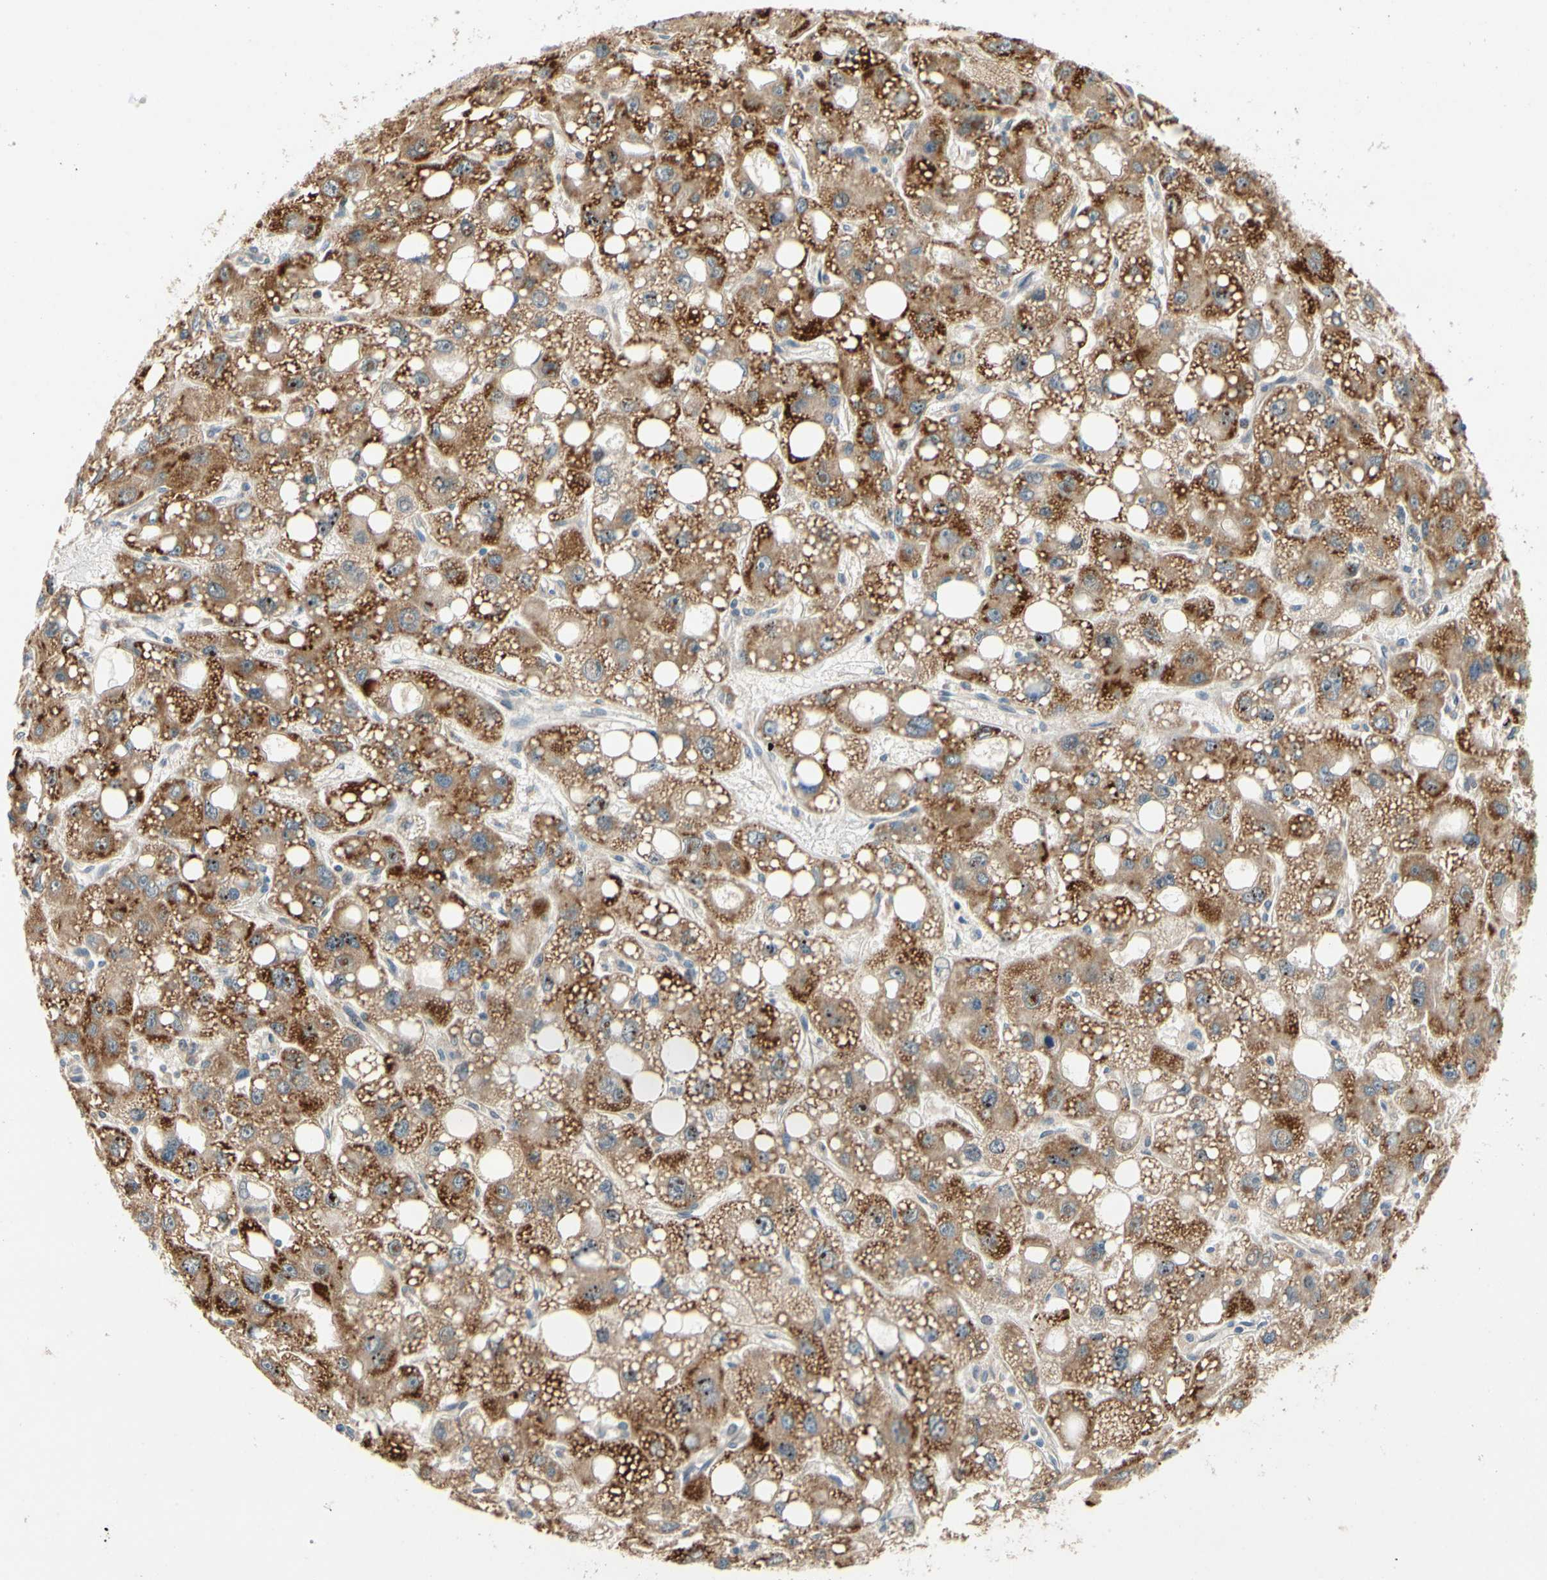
{"staining": {"intensity": "strong", "quantity": ">75%", "location": "cytoplasmic/membranous"}, "tissue": "liver cancer", "cell_type": "Tumor cells", "image_type": "cancer", "snomed": [{"axis": "morphology", "description": "Carcinoma, Hepatocellular, NOS"}, {"axis": "topography", "description": "Liver"}], "caption": "The photomicrograph shows a brown stain indicating the presence of a protein in the cytoplasmic/membranous of tumor cells in liver cancer (hepatocellular carcinoma). (DAB (3,3'-diaminobenzidine) IHC with brightfield microscopy, high magnification).", "gene": "TDRP", "patient": {"sex": "male", "age": 55}}